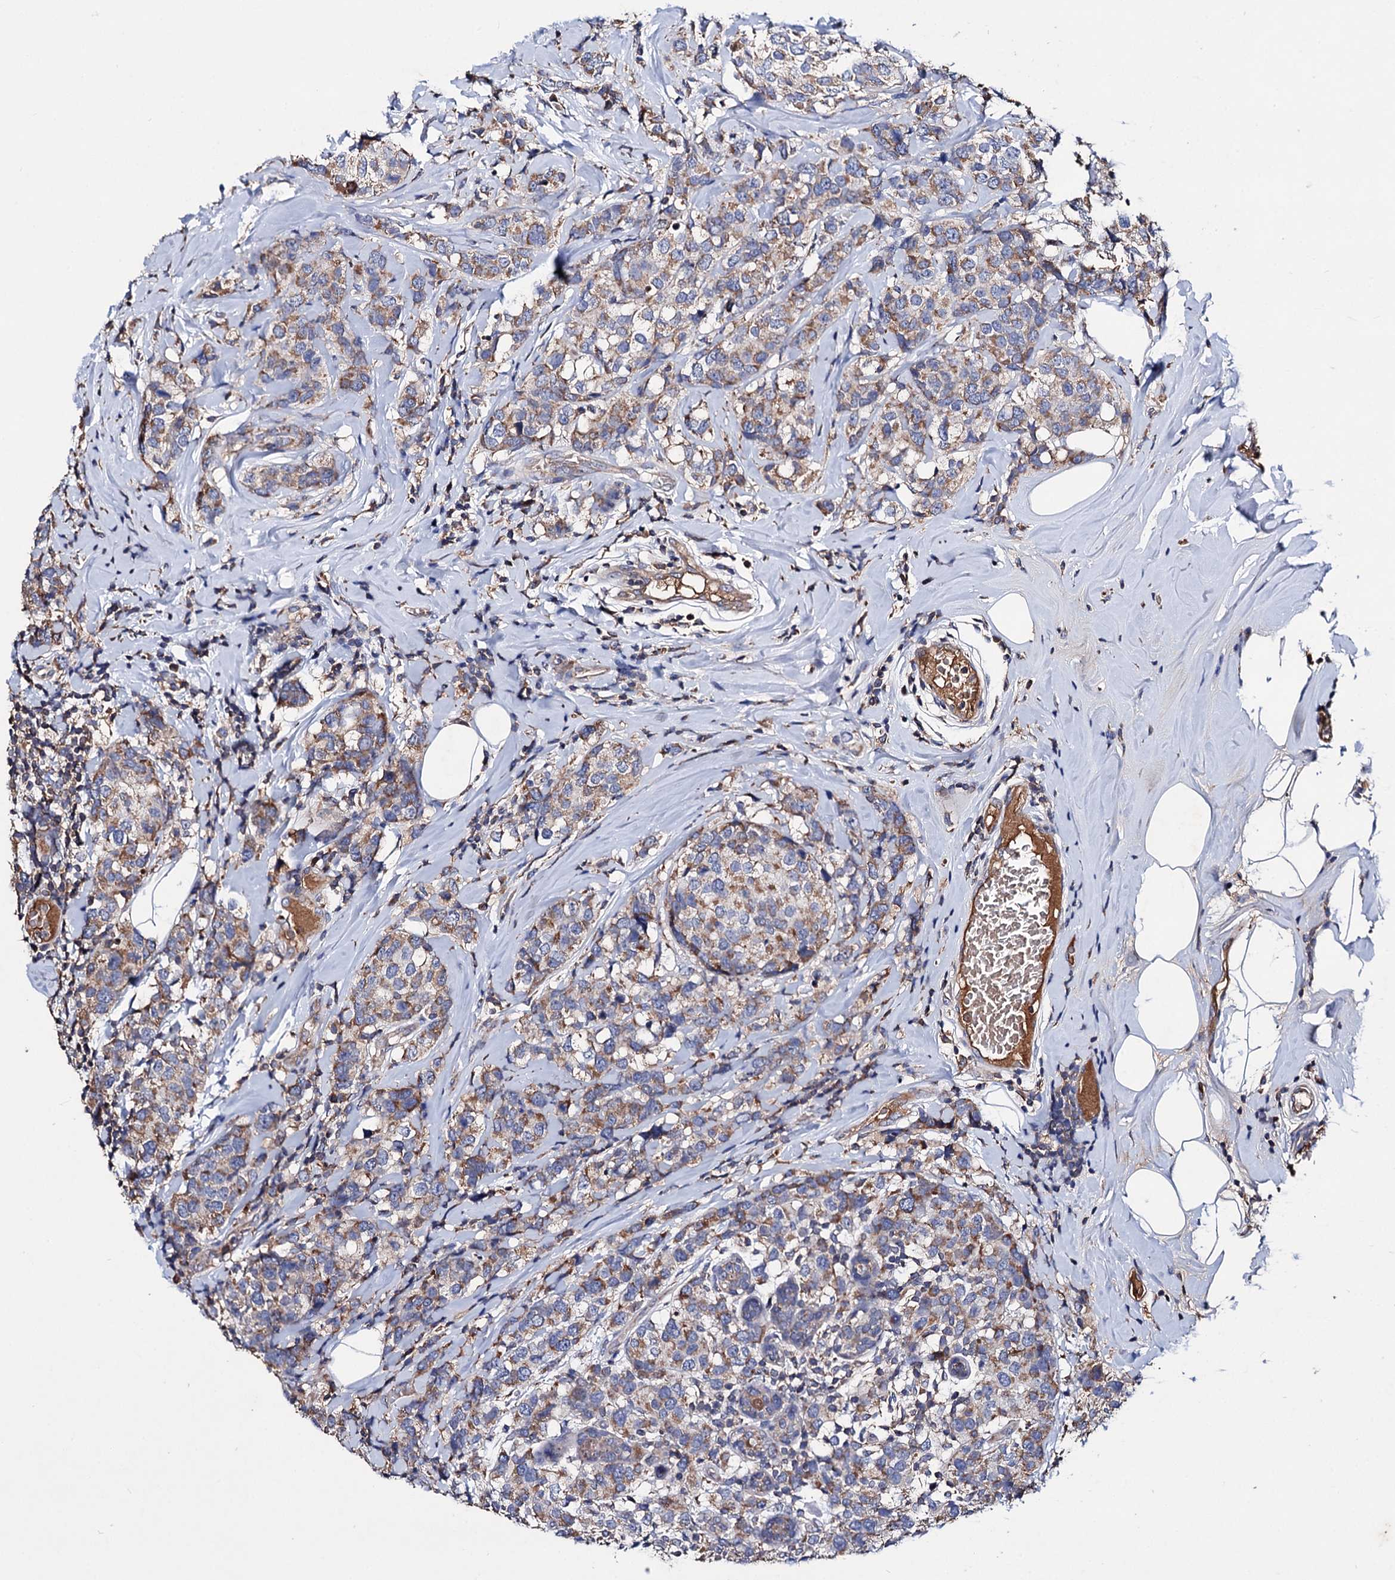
{"staining": {"intensity": "moderate", "quantity": ">75%", "location": "cytoplasmic/membranous"}, "tissue": "breast cancer", "cell_type": "Tumor cells", "image_type": "cancer", "snomed": [{"axis": "morphology", "description": "Lobular carcinoma"}, {"axis": "topography", "description": "Breast"}], "caption": "Breast lobular carcinoma stained with immunohistochemistry (IHC) reveals moderate cytoplasmic/membranous staining in about >75% of tumor cells.", "gene": "CLPB", "patient": {"sex": "female", "age": 59}}